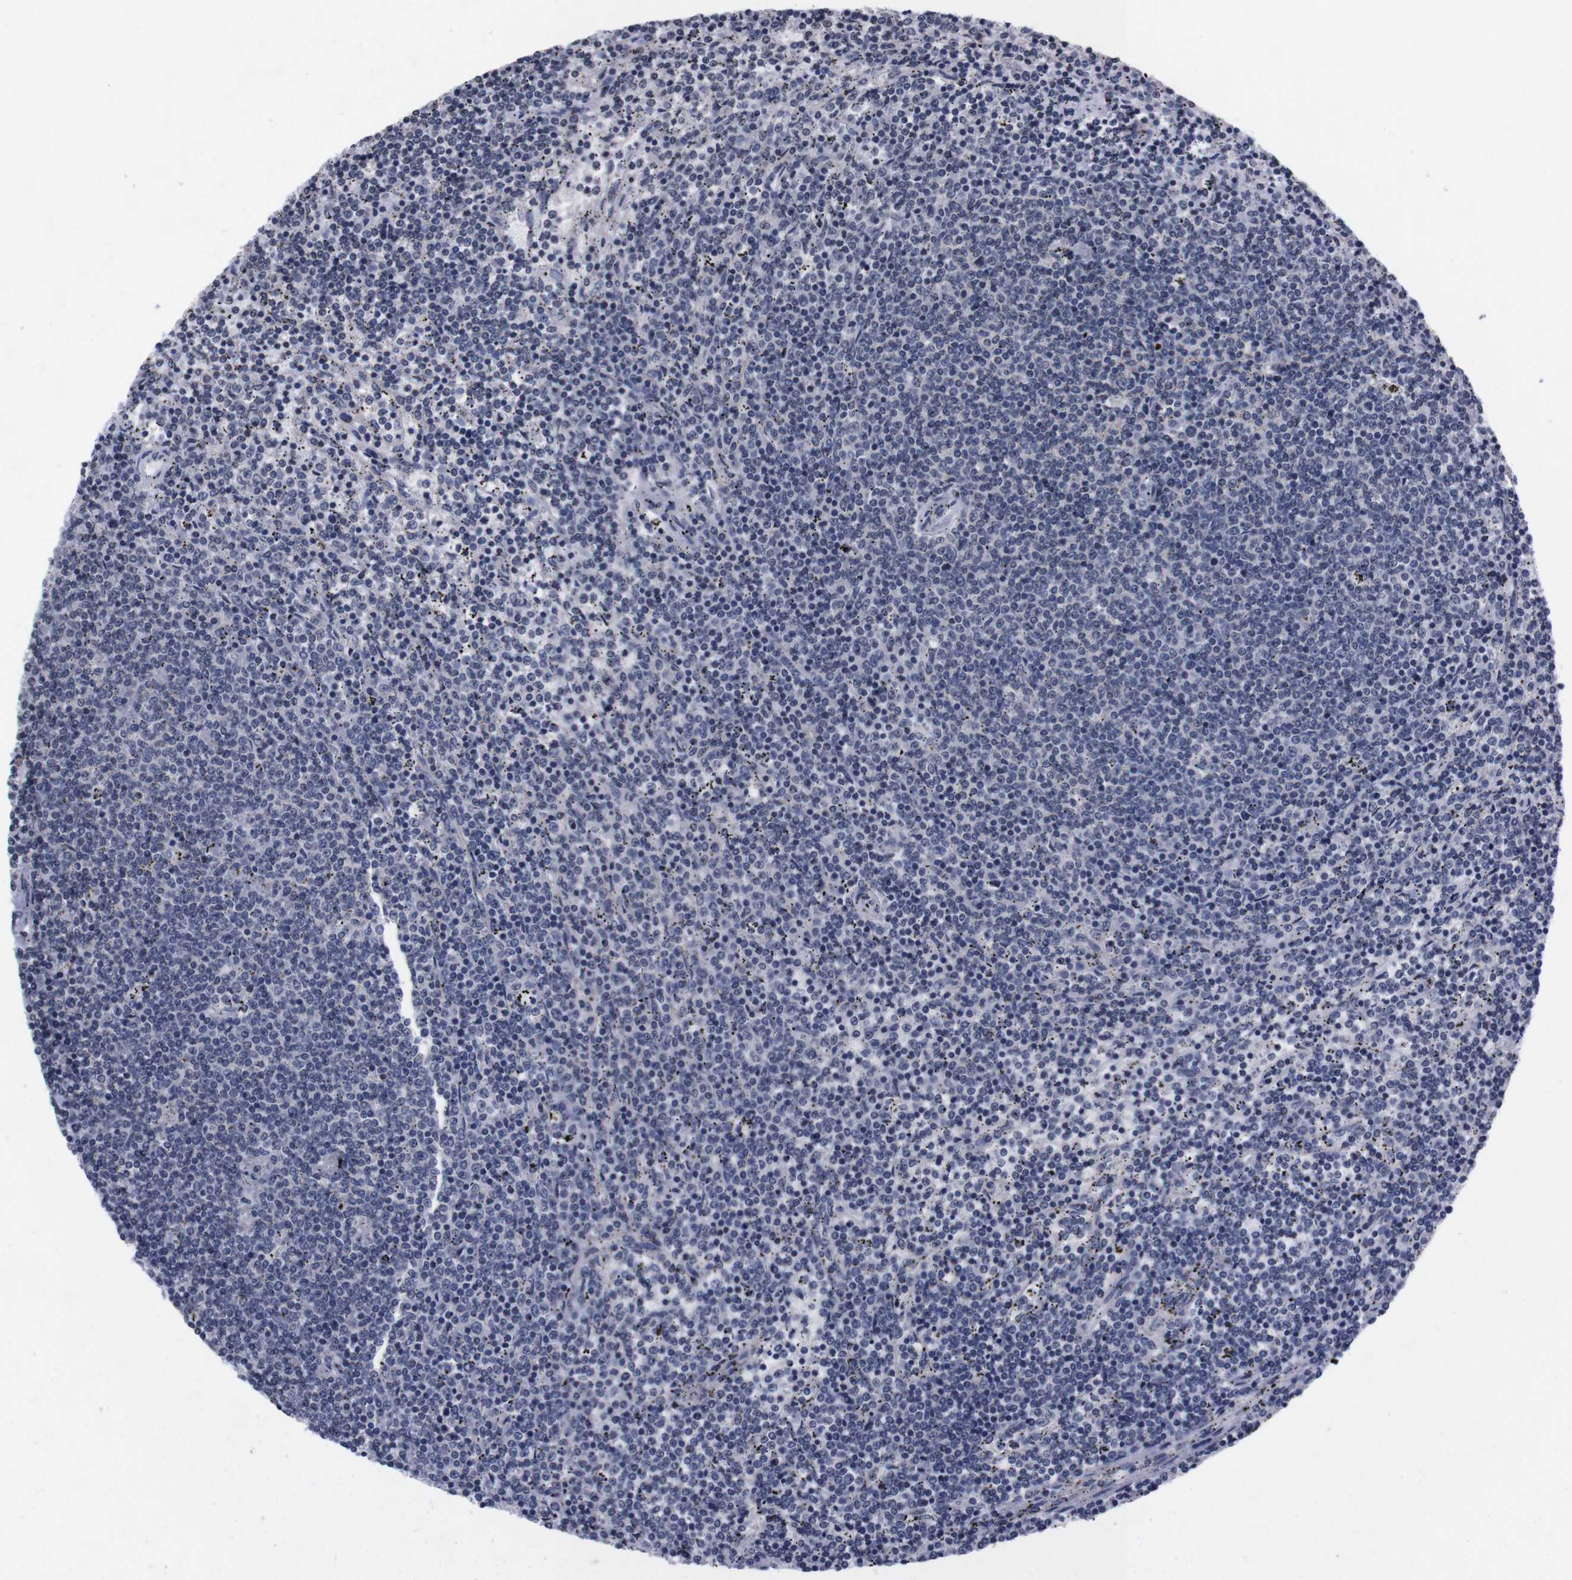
{"staining": {"intensity": "negative", "quantity": "none", "location": "none"}, "tissue": "lymphoma", "cell_type": "Tumor cells", "image_type": "cancer", "snomed": [{"axis": "morphology", "description": "Malignant lymphoma, non-Hodgkin's type, Low grade"}, {"axis": "topography", "description": "Spleen"}], "caption": "Tumor cells show no significant staining in malignant lymphoma, non-Hodgkin's type (low-grade).", "gene": "TNFRSF21", "patient": {"sex": "female", "age": 50}}